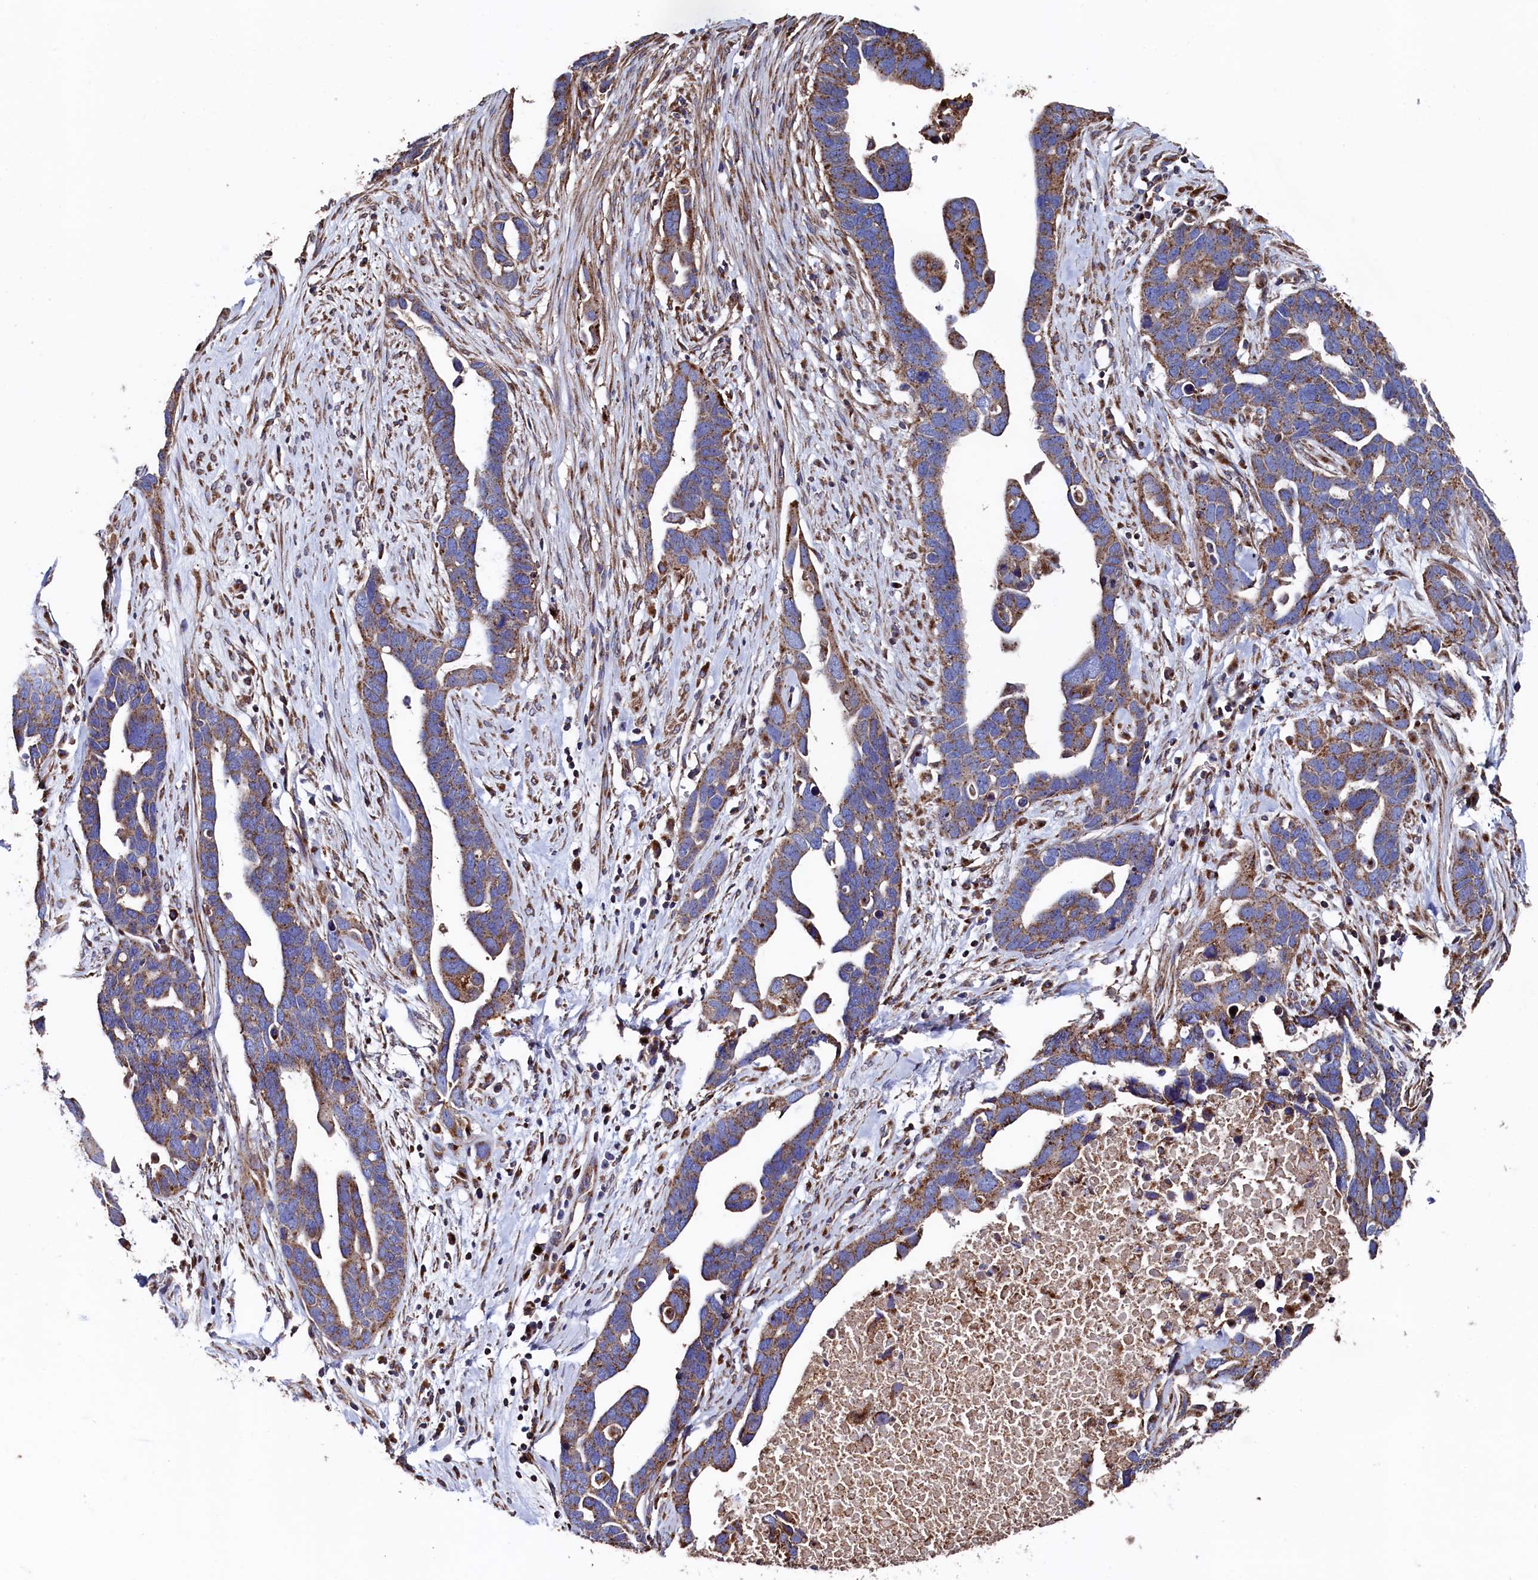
{"staining": {"intensity": "moderate", "quantity": ">75%", "location": "cytoplasmic/membranous"}, "tissue": "ovarian cancer", "cell_type": "Tumor cells", "image_type": "cancer", "snomed": [{"axis": "morphology", "description": "Cystadenocarcinoma, serous, NOS"}, {"axis": "topography", "description": "Ovary"}], "caption": "DAB (3,3'-diaminobenzidine) immunohistochemical staining of ovarian cancer exhibits moderate cytoplasmic/membranous protein positivity in approximately >75% of tumor cells.", "gene": "PRRC1", "patient": {"sex": "female", "age": 54}}